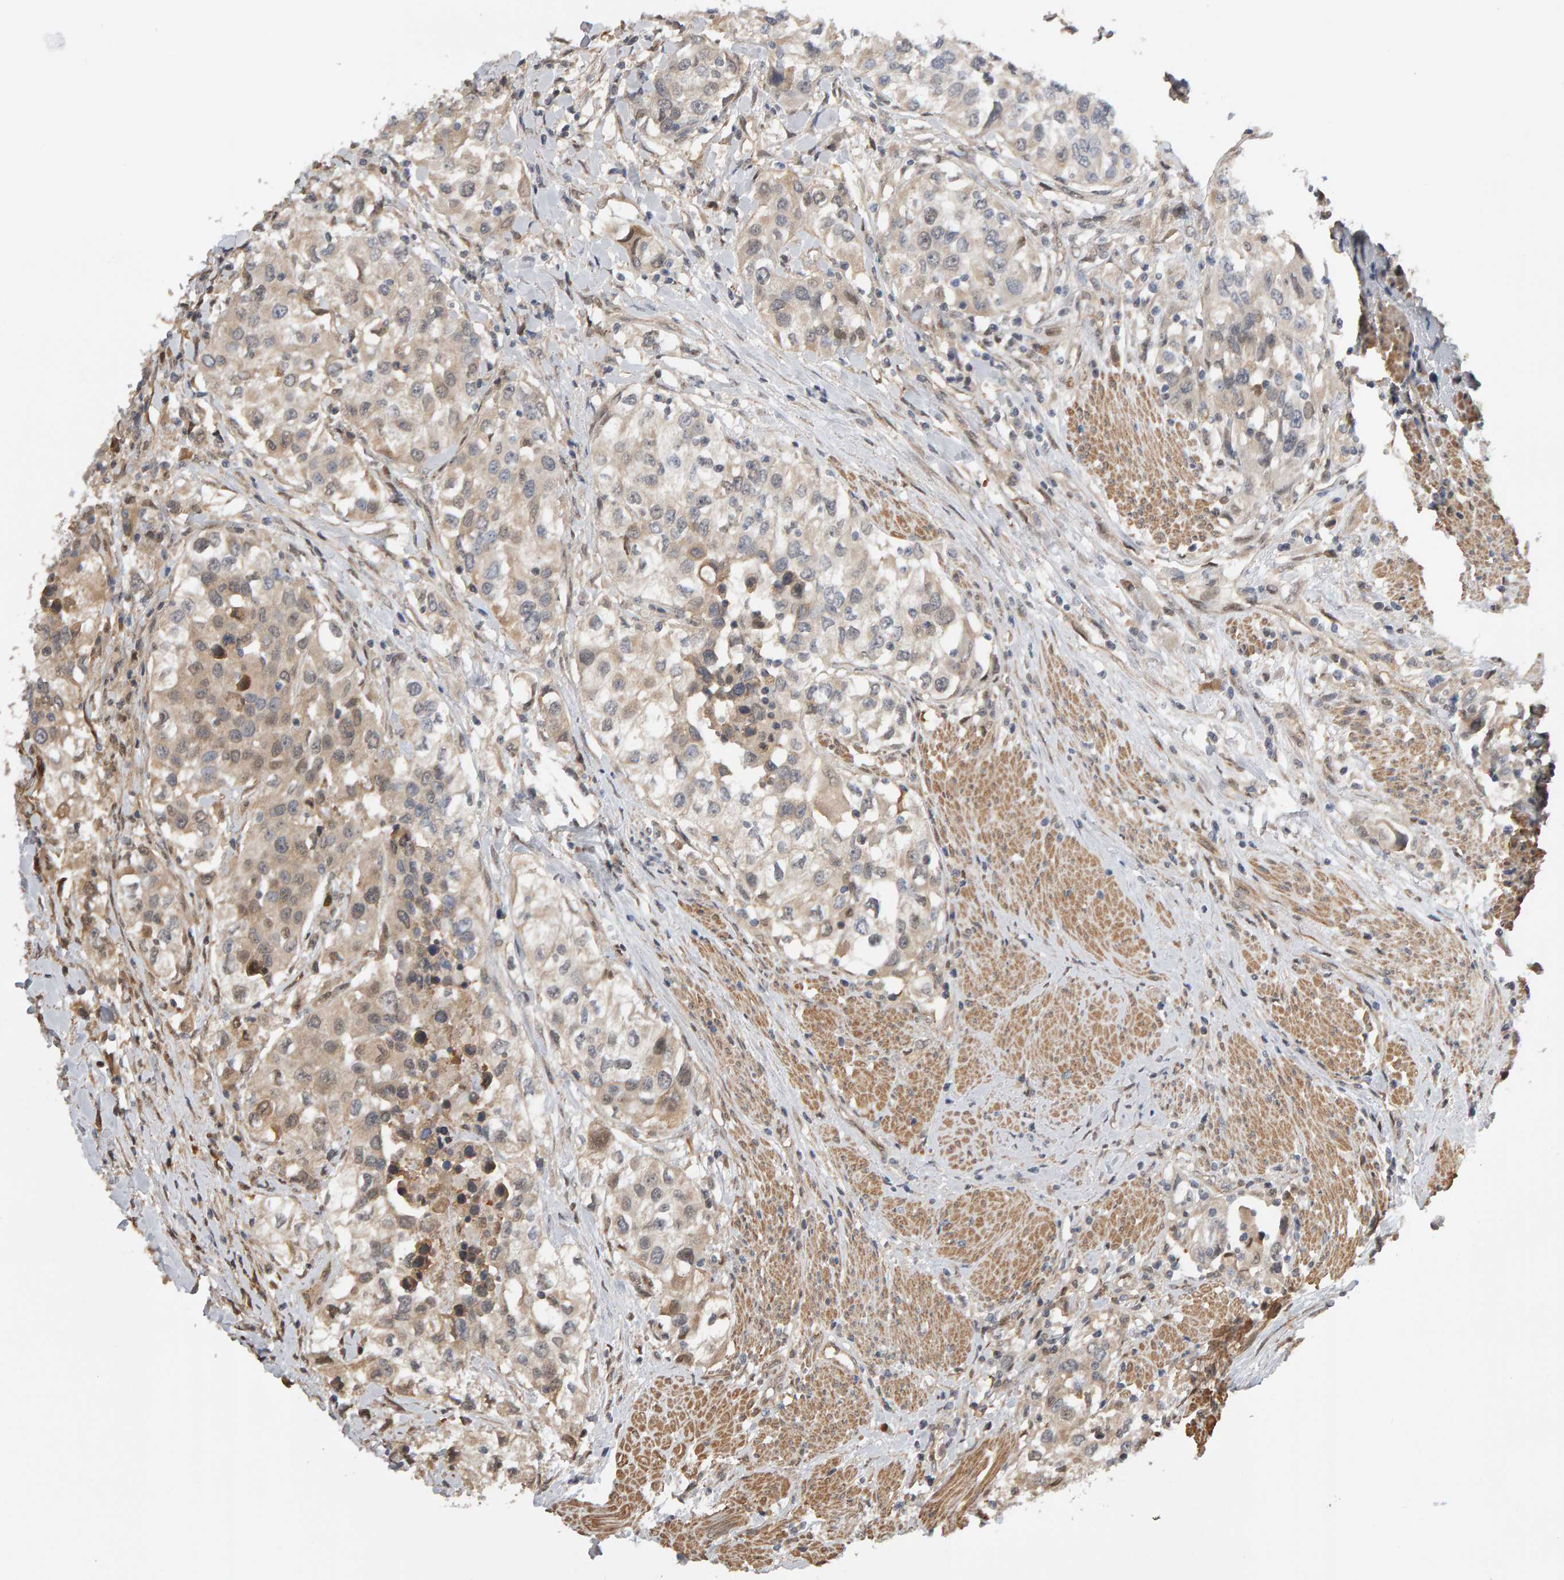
{"staining": {"intensity": "weak", "quantity": "25%-75%", "location": "cytoplasmic/membranous"}, "tissue": "urothelial cancer", "cell_type": "Tumor cells", "image_type": "cancer", "snomed": [{"axis": "morphology", "description": "Urothelial carcinoma, High grade"}, {"axis": "topography", "description": "Urinary bladder"}], "caption": "An immunohistochemistry image of neoplastic tissue is shown. Protein staining in brown shows weak cytoplasmic/membranous positivity in urothelial cancer within tumor cells.", "gene": "COASY", "patient": {"sex": "female", "age": 80}}